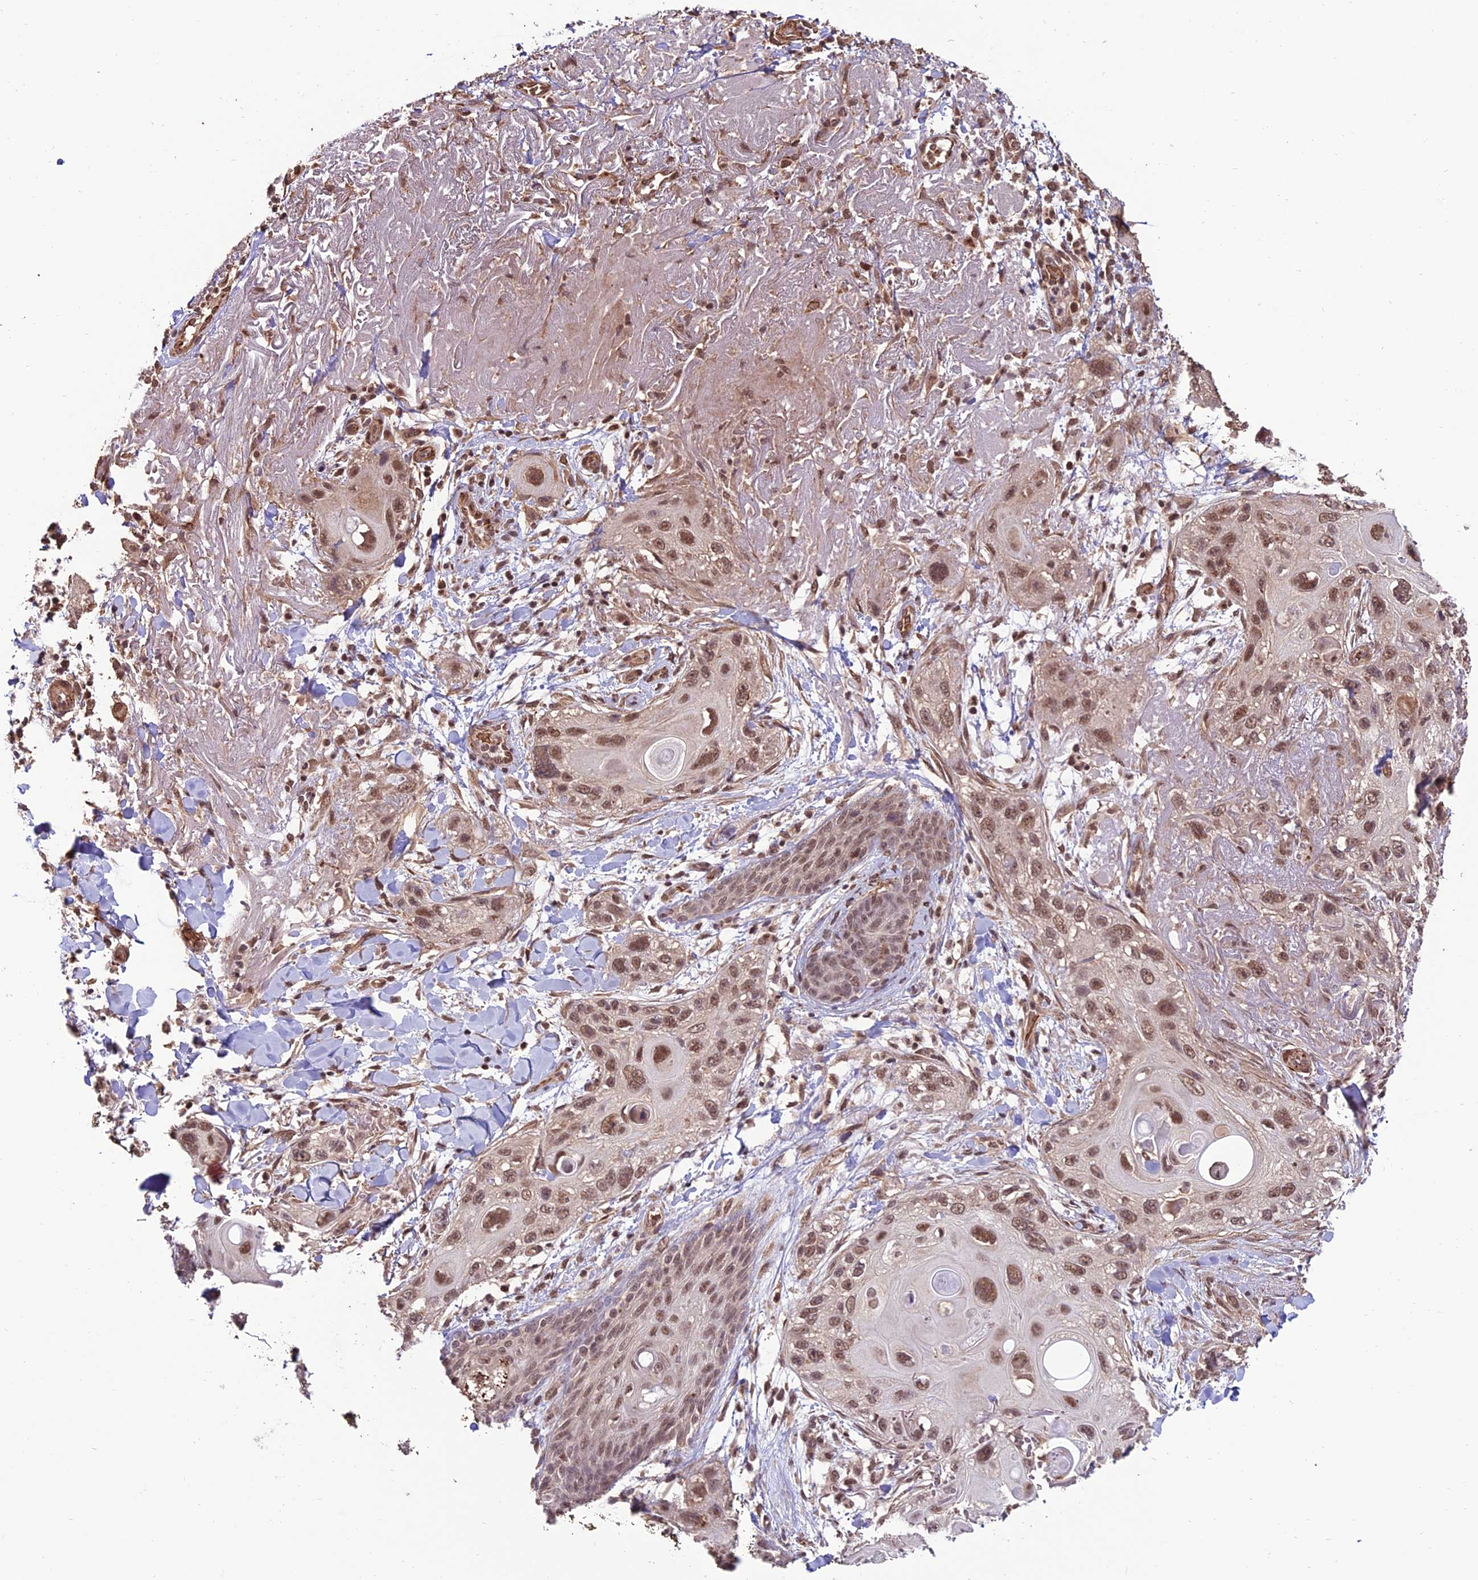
{"staining": {"intensity": "moderate", "quantity": ">75%", "location": "nuclear"}, "tissue": "skin cancer", "cell_type": "Tumor cells", "image_type": "cancer", "snomed": [{"axis": "morphology", "description": "Normal tissue, NOS"}, {"axis": "morphology", "description": "Squamous cell carcinoma, NOS"}, {"axis": "topography", "description": "Skin"}], "caption": "Immunohistochemistry (IHC) micrograph of neoplastic tissue: skin cancer stained using IHC displays medium levels of moderate protein expression localized specifically in the nuclear of tumor cells, appearing as a nuclear brown color.", "gene": "CABIN1", "patient": {"sex": "male", "age": 72}}